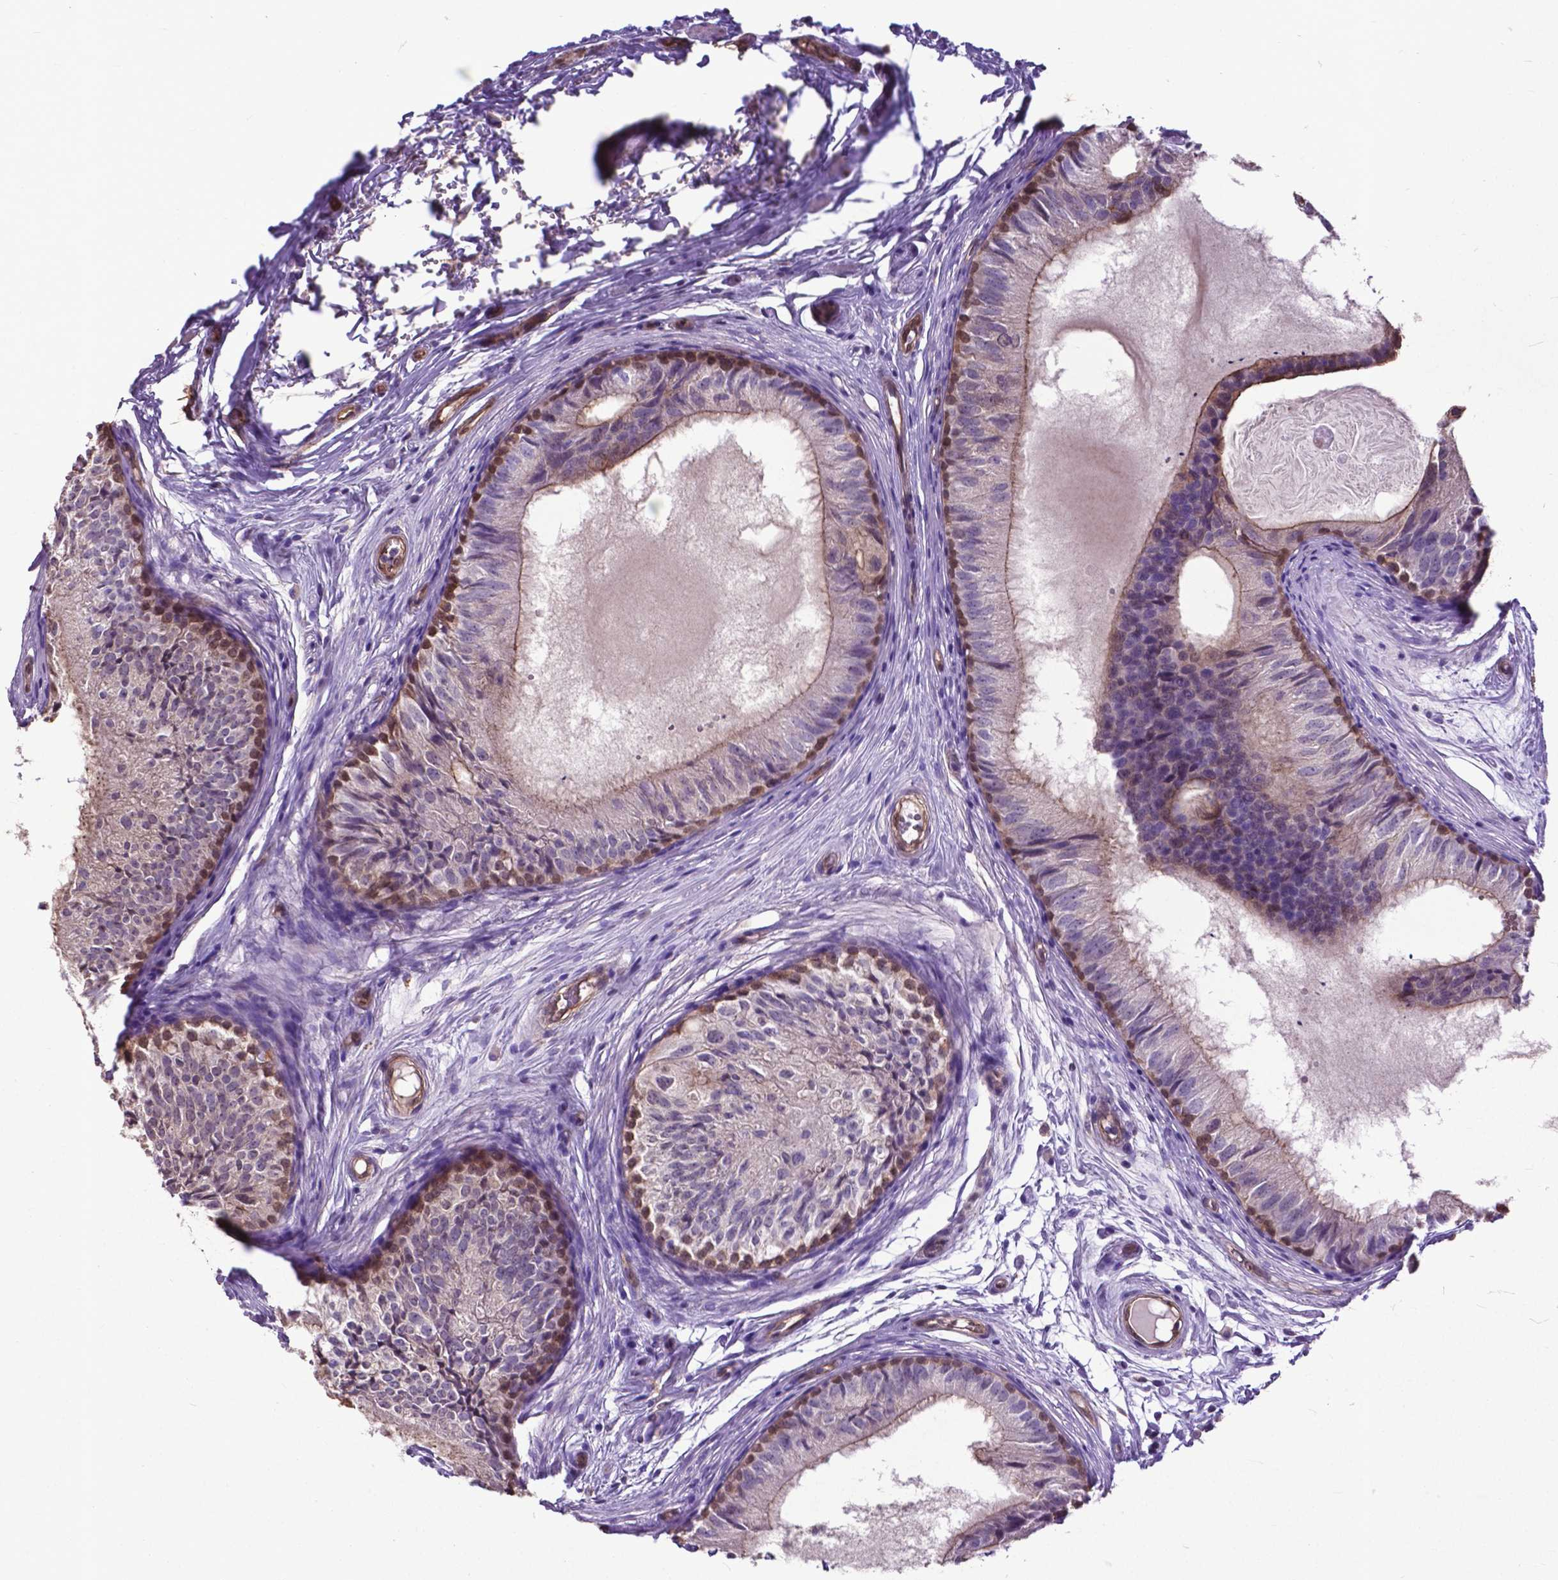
{"staining": {"intensity": "moderate", "quantity": "25%-75%", "location": "cytoplasmic/membranous,nuclear"}, "tissue": "epididymis", "cell_type": "Glandular cells", "image_type": "normal", "snomed": [{"axis": "morphology", "description": "Normal tissue, NOS"}, {"axis": "topography", "description": "Epididymis"}], "caption": "A brown stain highlights moderate cytoplasmic/membranous,nuclear staining of a protein in glandular cells of unremarkable human epididymis. (DAB IHC with brightfield microscopy, high magnification).", "gene": "PDLIM1", "patient": {"sex": "male", "age": 25}}